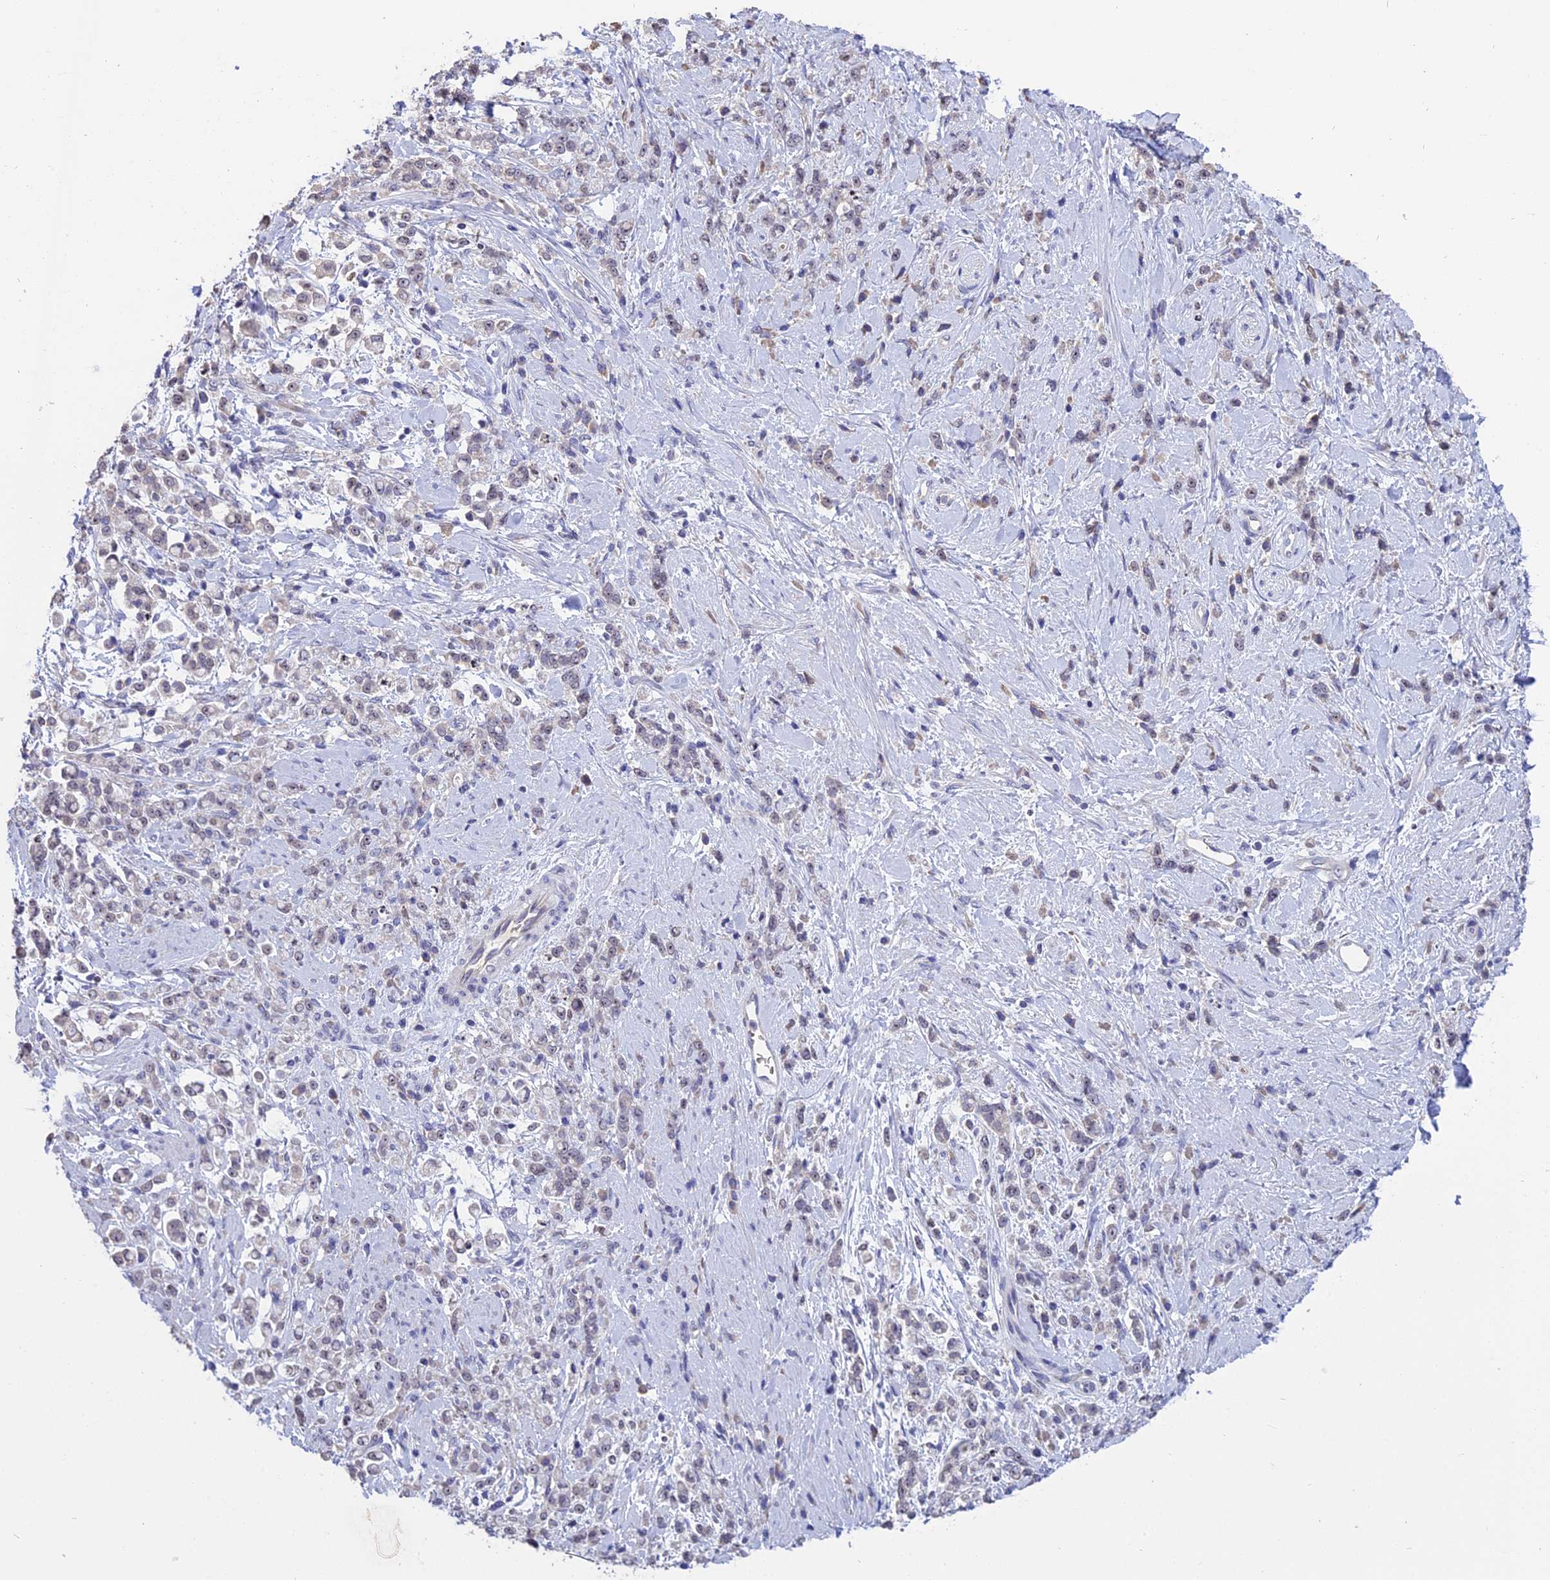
{"staining": {"intensity": "weak", "quantity": "25%-75%", "location": "nuclear"}, "tissue": "stomach cancer", "cell_type": "Tumor cells", "image_type": "cancer", "snomed": [{"axis": "morphology", "description": "Adenocarcinoma, NOS"}, {"axis": "topography", "description": "Stomach"}], "caption": "The immunohistochemical stain labels weak nuclear staining in tumor cells of stomach cancer (adenocarcinoma) tissue.", "gene": "KNOP1", "patient": {"sex": "female", "age": 60}}